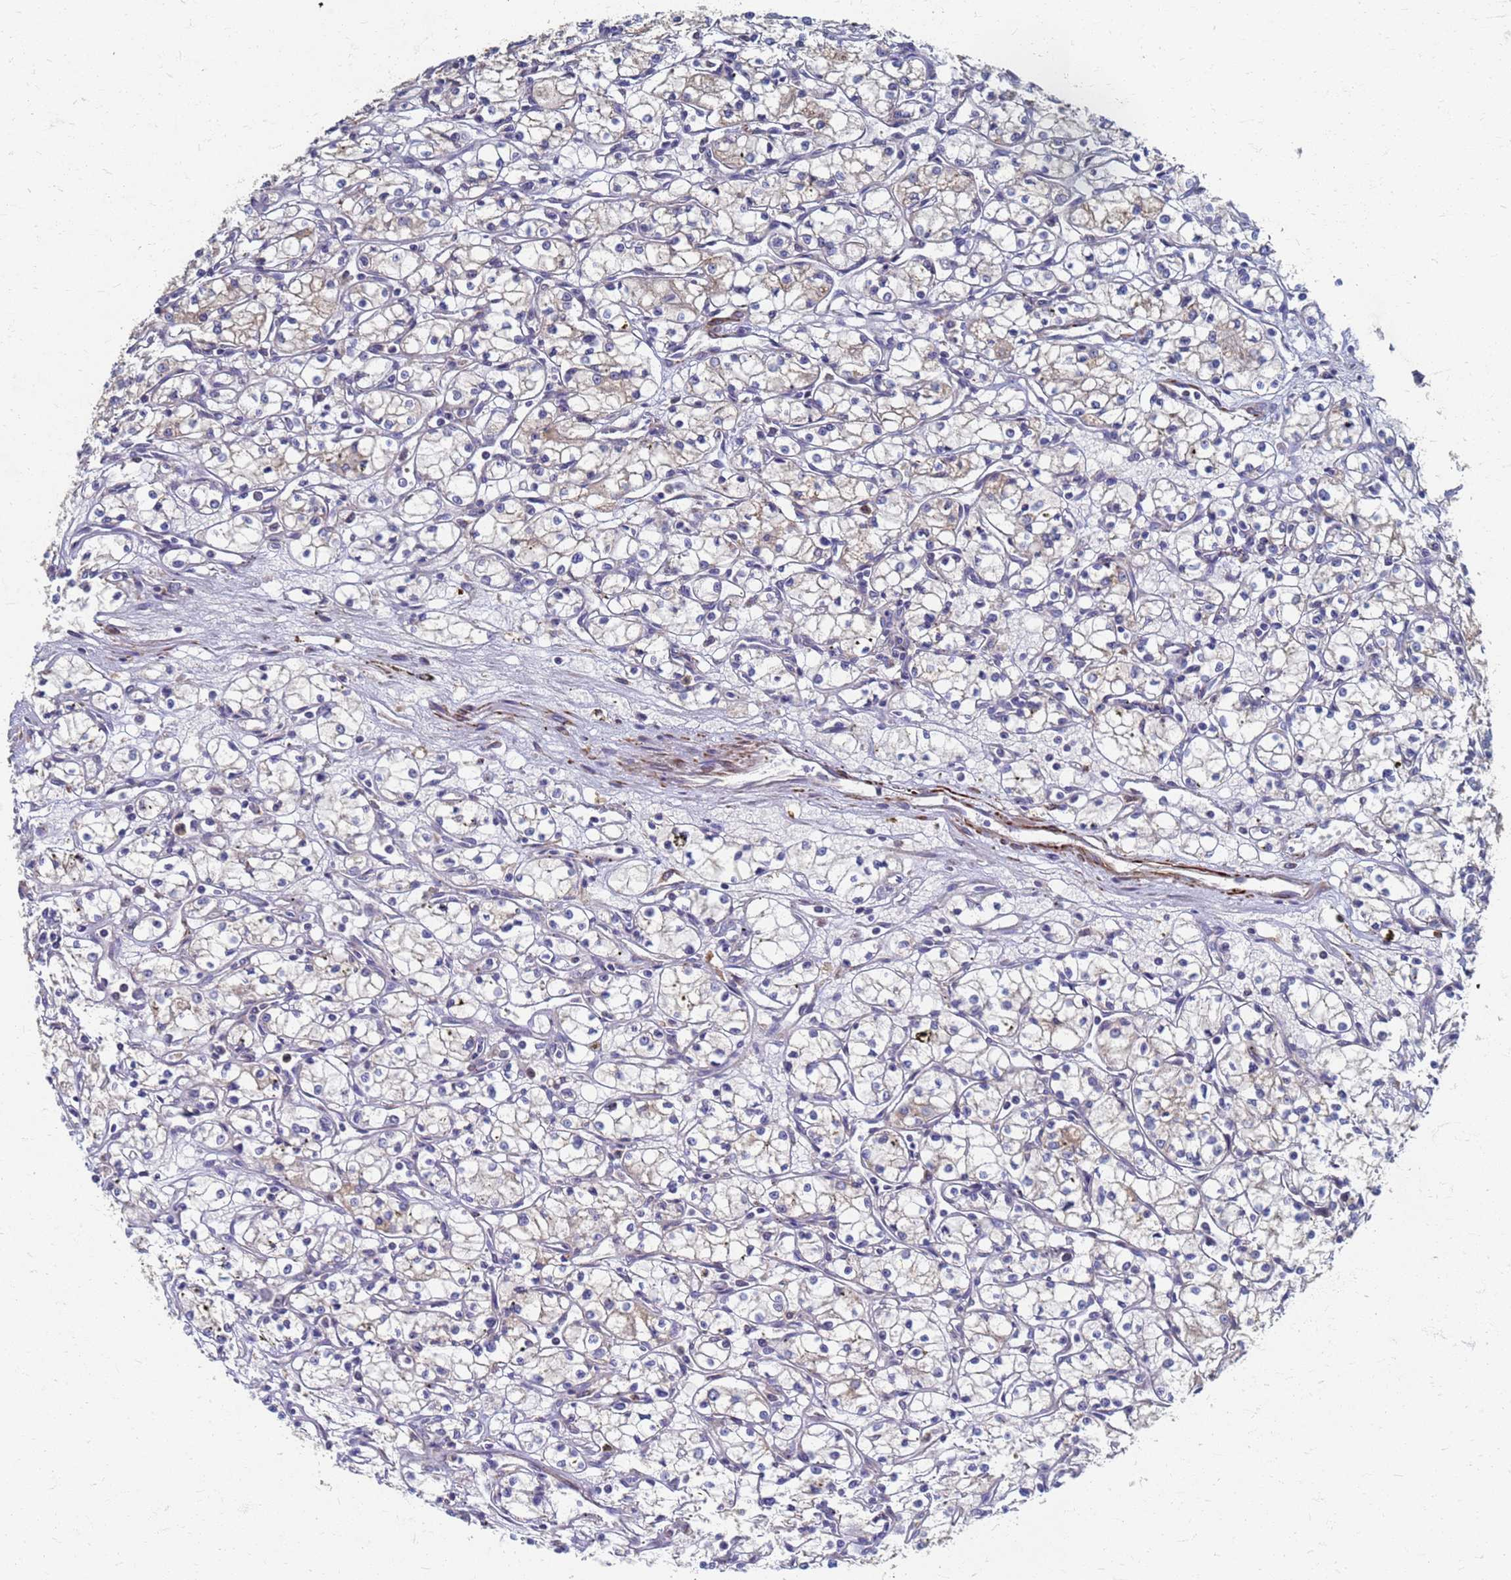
{"staining": {"intensity": "weak", "quantity": "<25%", "location": "cytoplasmic/membranous"}, "tissue": "renal cancer", "cell_type": "Tumor cells", "image_type": "cancer", "snomed": [{"axis": "morphology", "description": "Adenocarcinoma, NOS"}, {"axis": "topography", "description": "Kidney"}], "caption": "This is an immunohistochemistry micrograph of human renal adenocarcinoma. There is no staining in tumor cells.", "gene": "ATPAF1", "patient": {"sex": "male", "age": 59}}